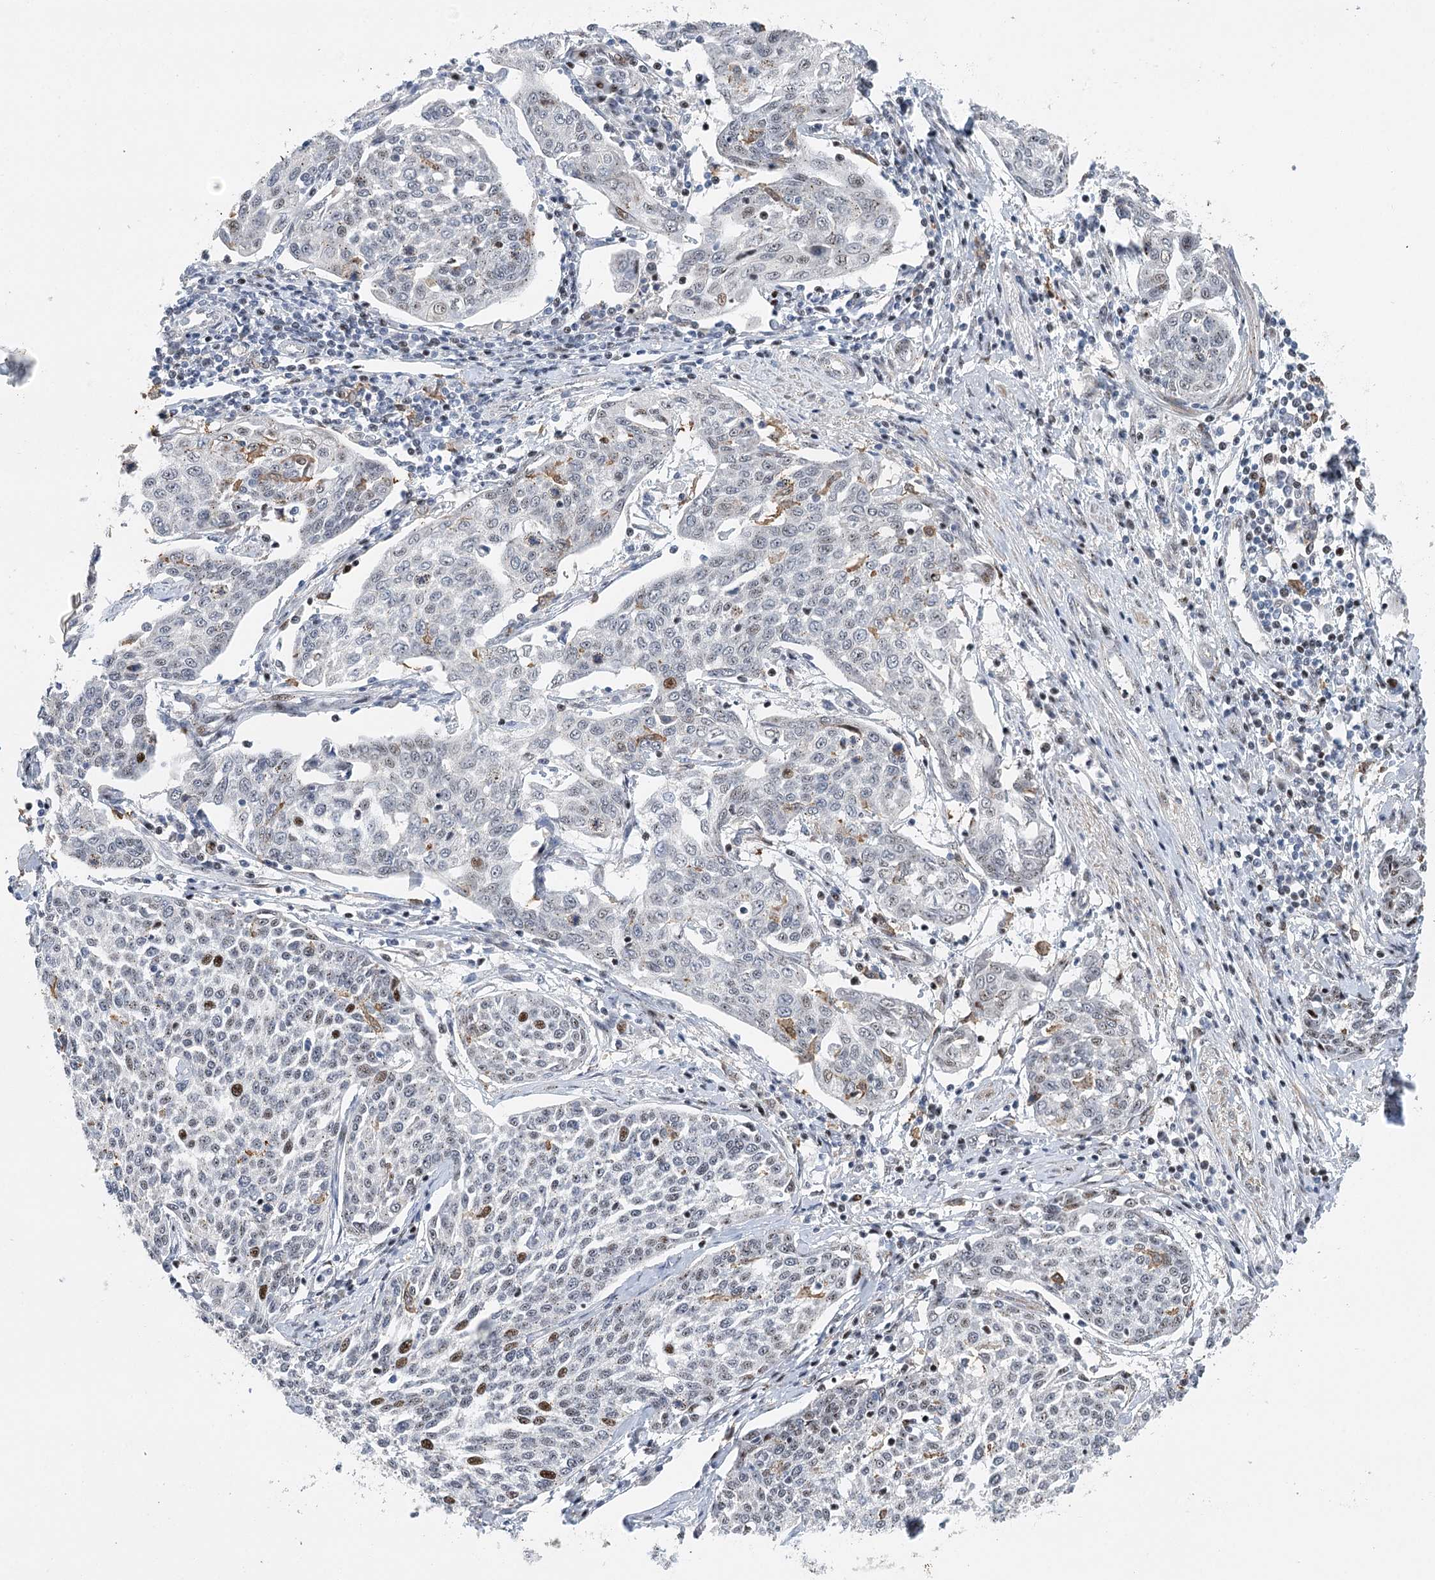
{"staining": {"intensity": "moderate", "quantity": "<25%", "location": "nuclear"}, "tissue": "cervical cancer", "cell_type": "Tumor cells", "image_type": "cancer", "snomed": [{"axis": "morphology", "description": "Squamous cell carcinoma, NOS"}, {"axis": "topography", "description": "Cervix"}], "caption": "Immunohistochemical staining of human squamous cell carcinoma (cervical) reveals low levels of moderate nuclear staining in about <25% of tumor cells. (brown staining indicates protein expression, while blue staining denotes nuclei).", "gene": "CAMTA1", "patient": {"sex": "female", "age": 34}}